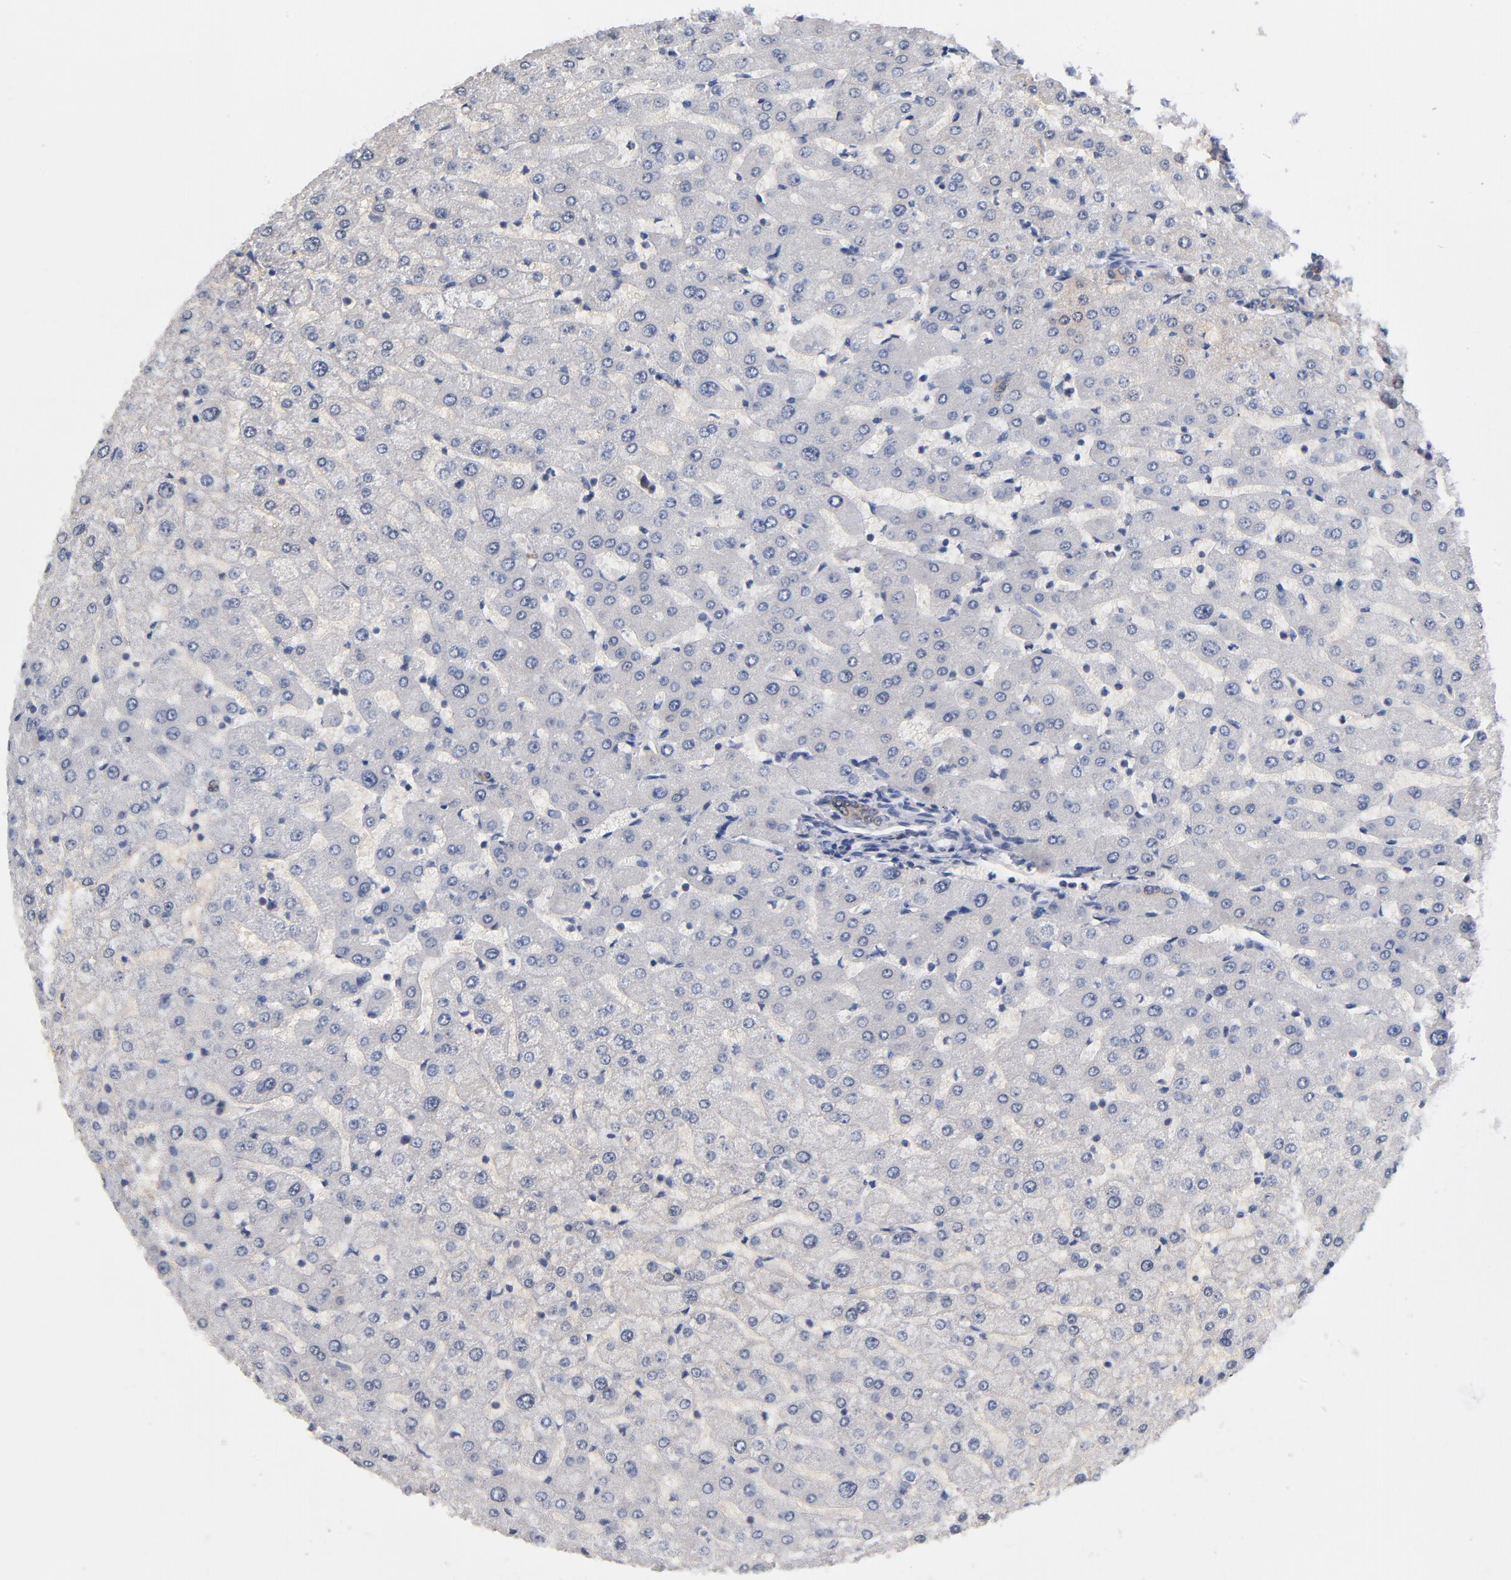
{"staining": {"intensity": "weak", "quantity": ">75%", "location": "cytoplasmic/membranous"}, "tissue": "liver", "cell_type": "Cholangiocytes", "image_type": "normal", "snomed": [{"axis": "morphology", "description": "Normal tissue, NOS"}, {"axis": "morphology", "description": "Fibrosis, NOS"}, {"axis": "topography", "description": "Liver"}], "caption": "A micrograph of human liver stained for a protein shows weak cytoplasmic/membranous brown staining in cholangiocytes.", "gene": "MIF", "patient": {"sex": "female", "age": 29}}